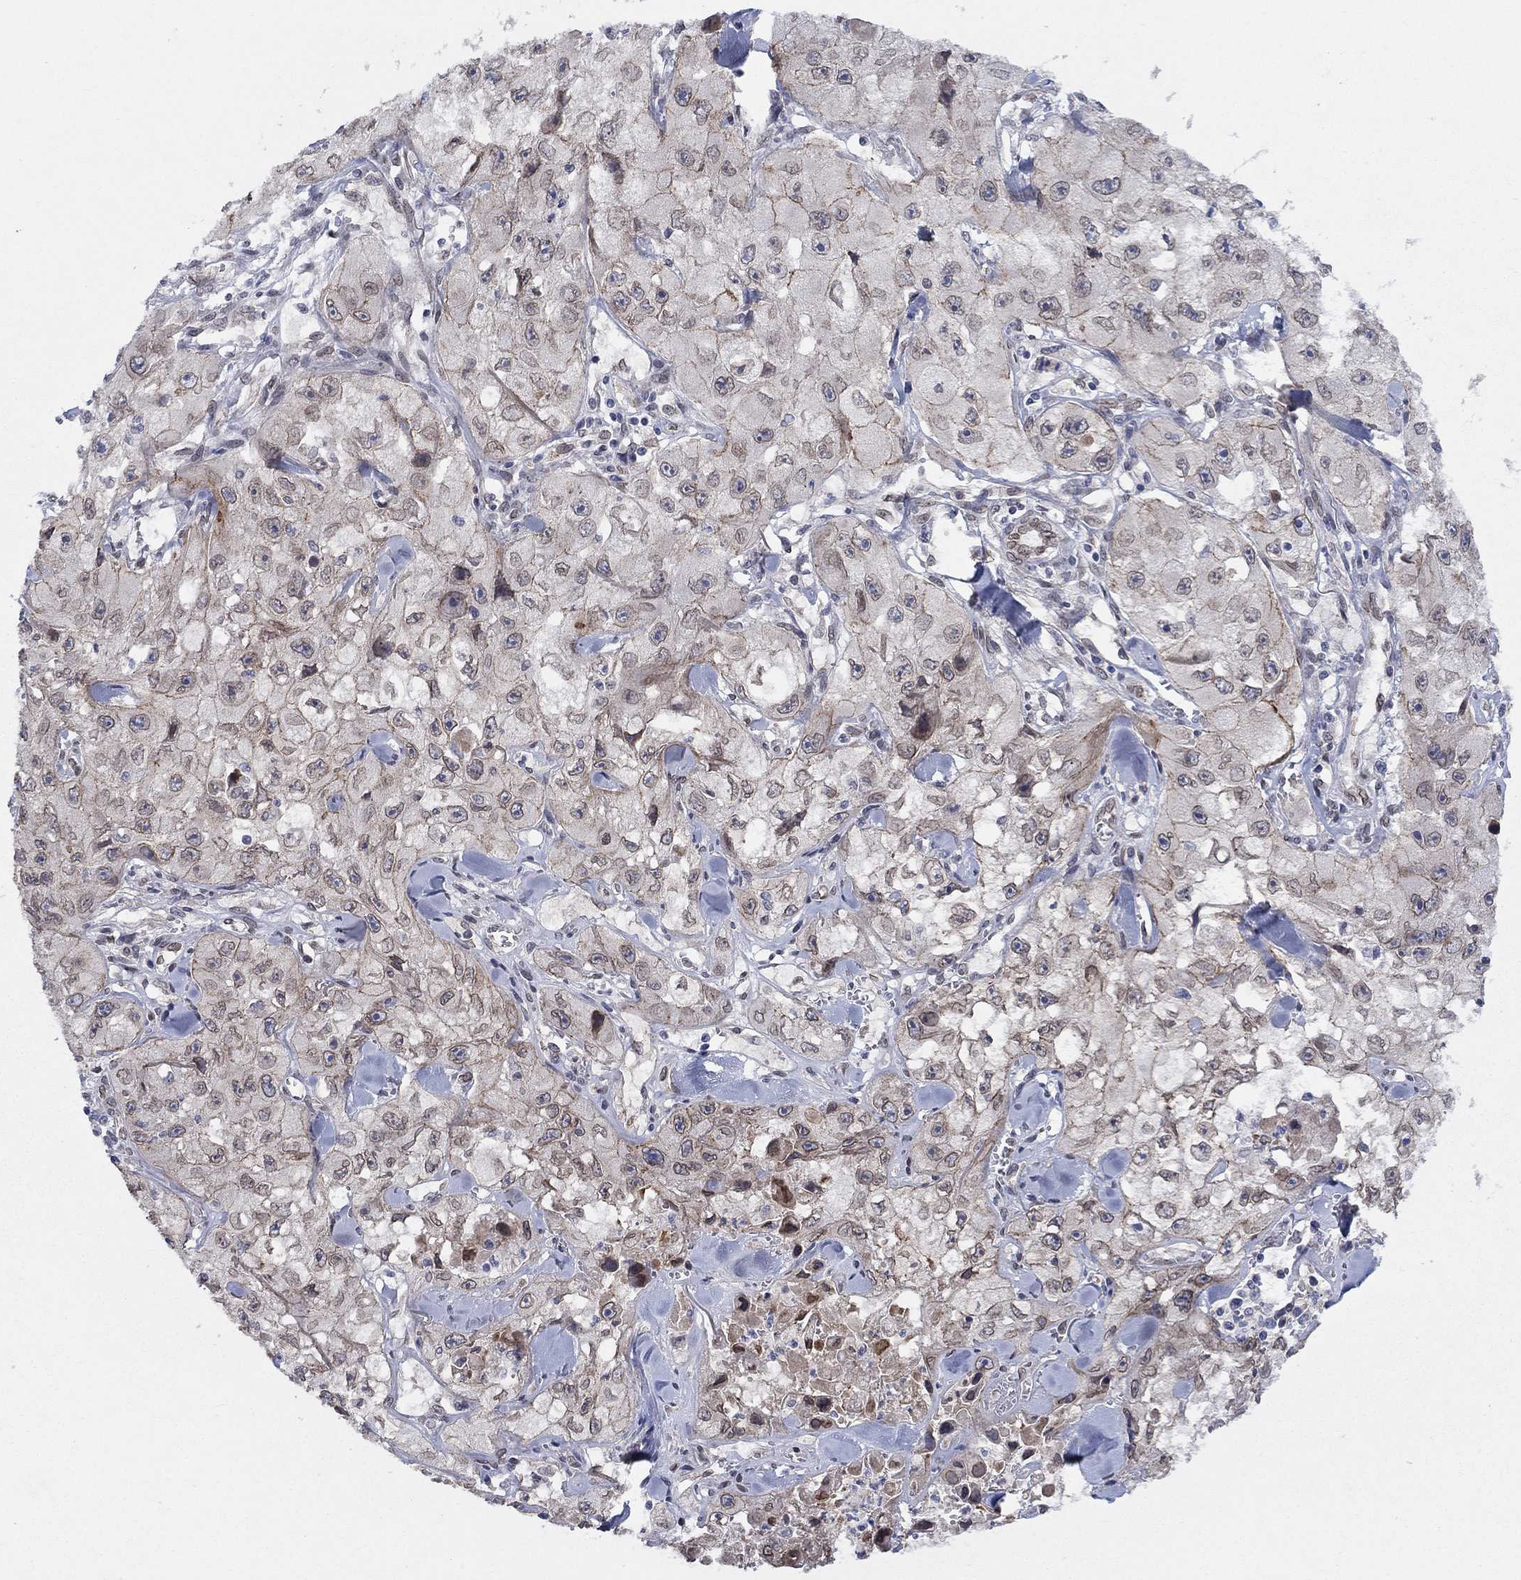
{"staining": {"intensity": "moderate", "quantity": "<25%", "location": "cytoplasmic/membranous"}, "tissue": "skin cancer", "cell_type": "Tumor cells", "image_type": "cancer", "snomed": [{"axis": "morphology", "description": "Squamous cell carcinoma, NOS"}, {"axis": "topography", "description": "Skin"}, {"axis": "topography", "description": "Subcutis"}], "caption": "A low amount of moderate cytoplasmic/membranous positivity is appreciated in about <25% of tumor cells in squamous cell carcinoma (skin) tissue. (Brightfield microscopy of DAB IHC at high magnification).", "gene": "EMC9", "patient": {"sex": "male", "age": 73}}